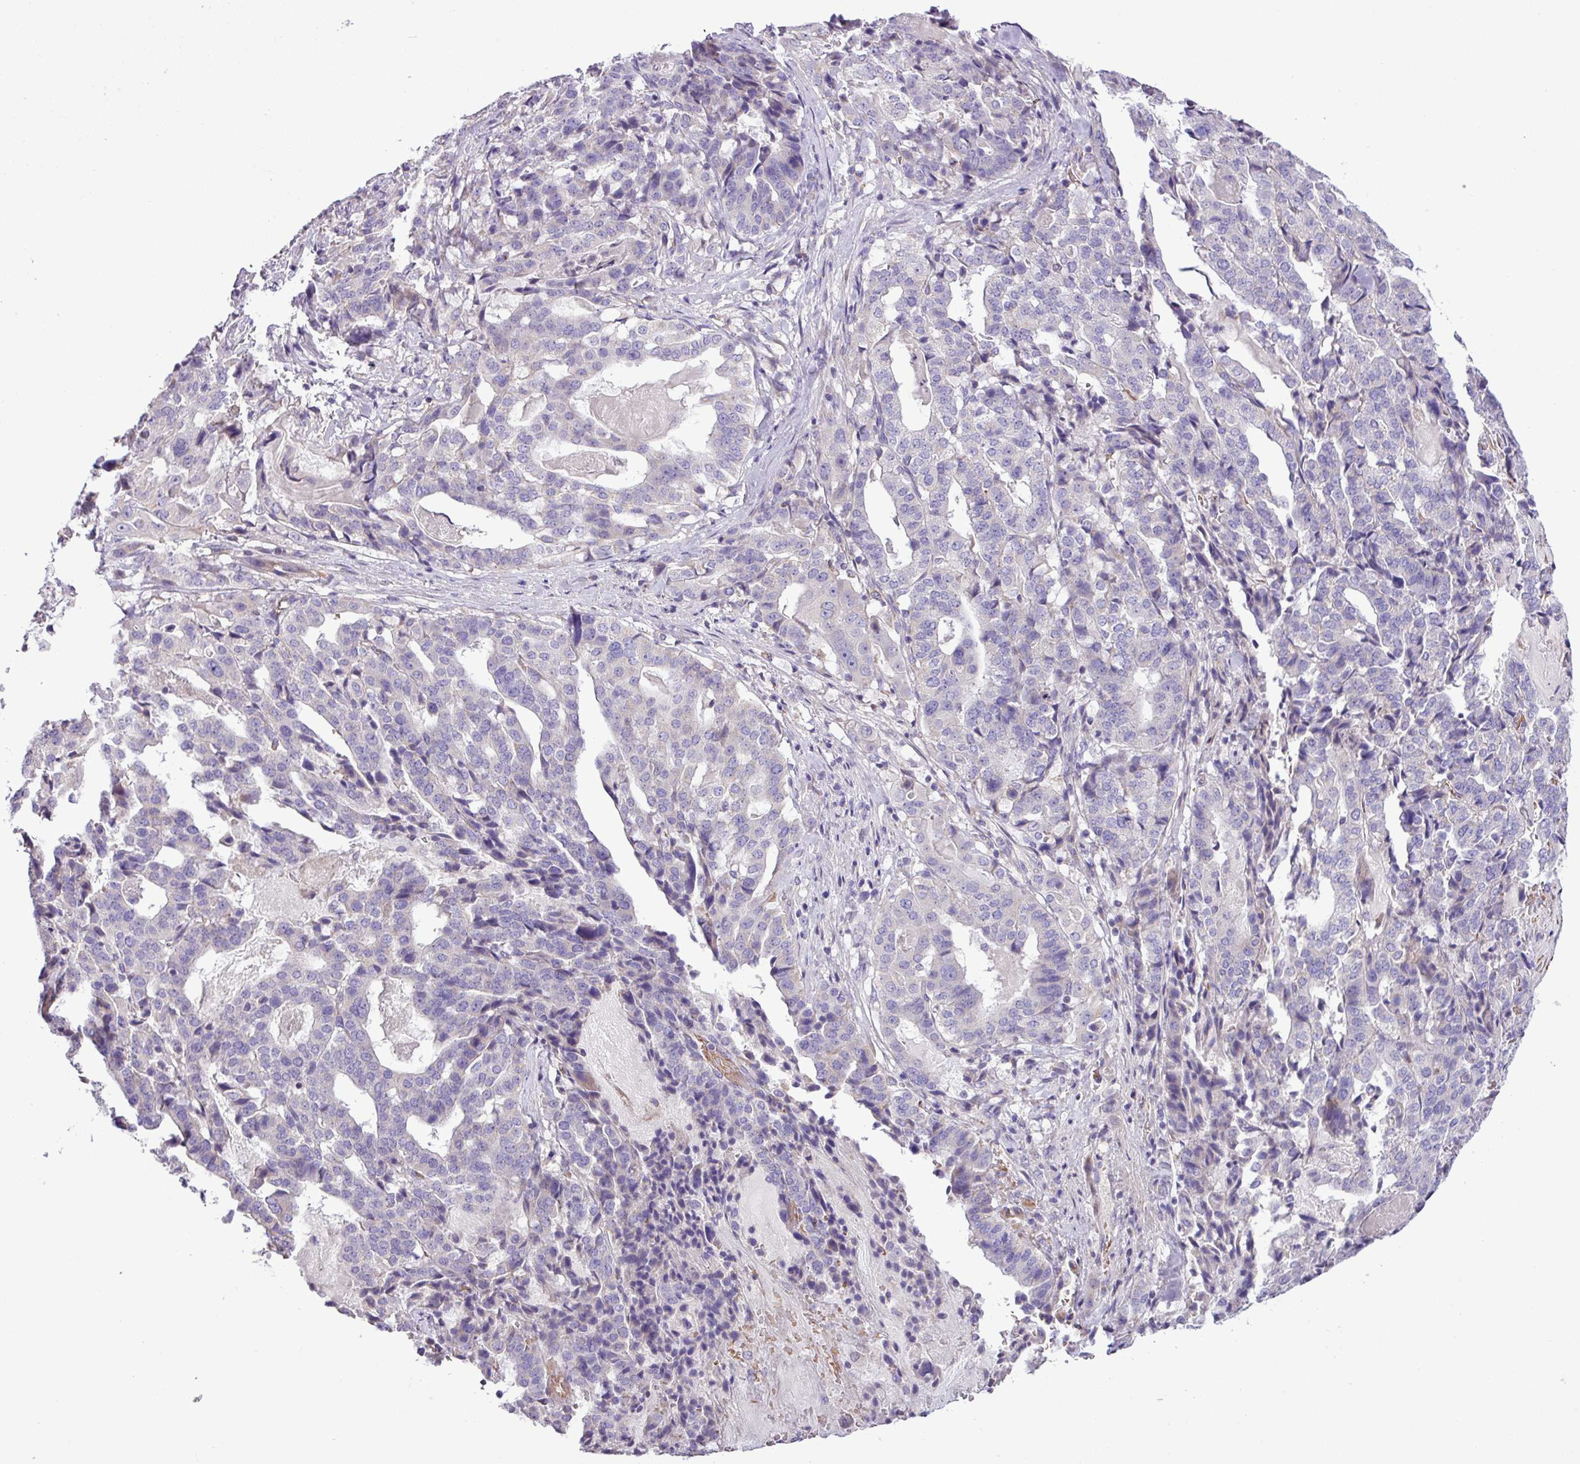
{"staining": {"intensity": "negative", "quantity": "none", "location": "none"}, "tissue": "stomach cancer", "cell_type": "Tumor cells", "image_type": "cancer", "snomed": [{"axis": "morphology", "description": "Adenocarcinoma, NOS"}, {"axis": "topography", "description": "Stomach"}], "caption": "A photomicrograph of stomach cancer (adenocarcinoma) stained for a protein shows no brown staining in tumor cells. (DAB (3,3'-diaminobenzidine) immunohistochemistry (IHC) visualized using brightfield microscopy, high magnification).", "gene": "FAM183A", "patient": {"sex": "male", "age": 48}}